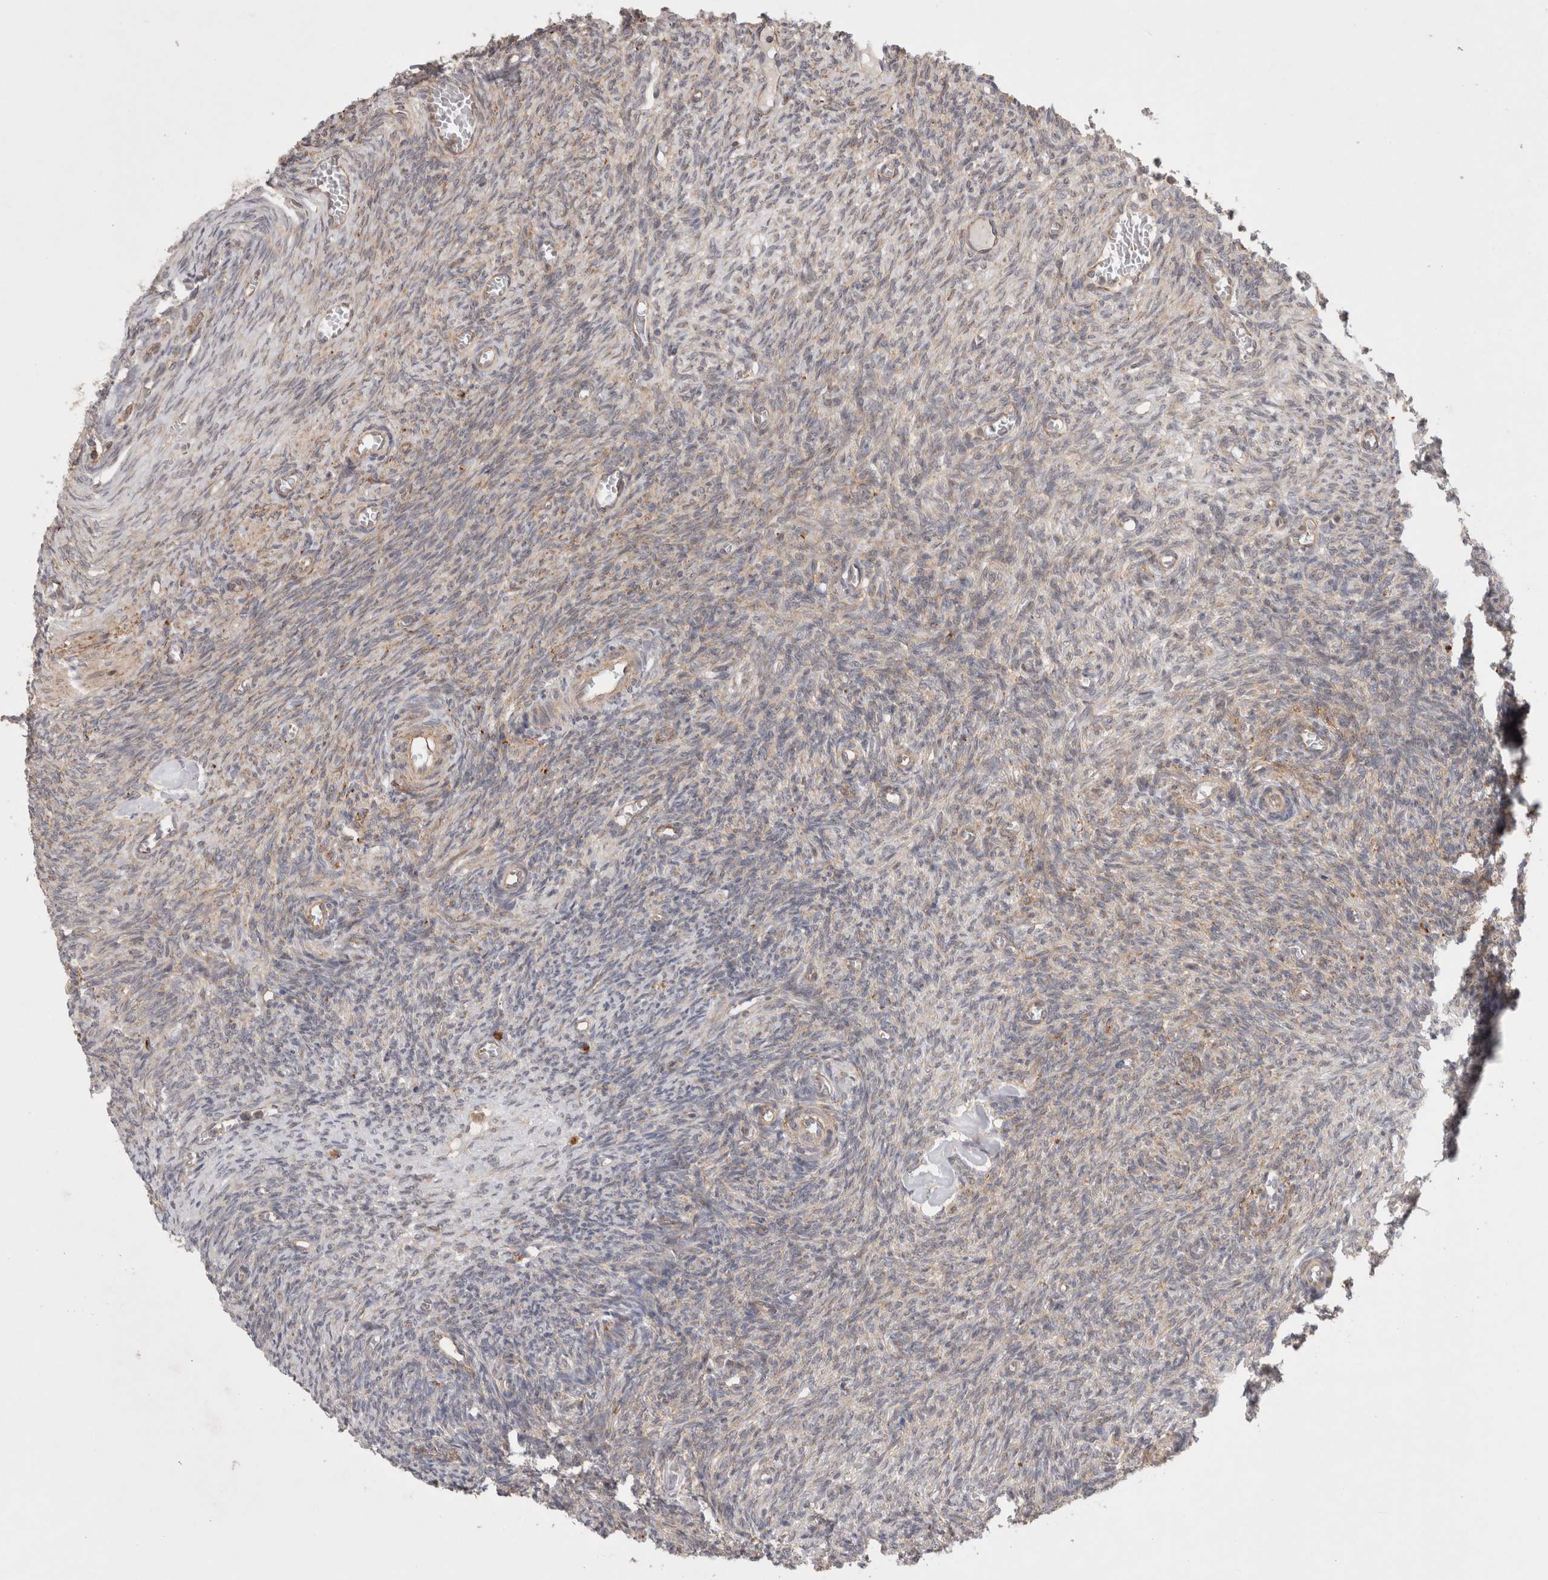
{"staining": {"intensity": "strong", "quantity": ">75%", "location": "cytoplasmic/membranous"}, "tissue": "ovary", "cell_type": "Follicle cells", "image_type": "normal", "snomed": [{"axis": "morphology", "description": "Normal tissue, NOS"}, {"axis": "topography", "description": "Ovary"}], "caption": "Immunohistochemical staining of unremarkable ovary shows strong cytoplasmic/membranous protein staining in approximately >75% of follicle cells.", "gene": "HROB", "patient": {"sex": "female", "age": 27}}